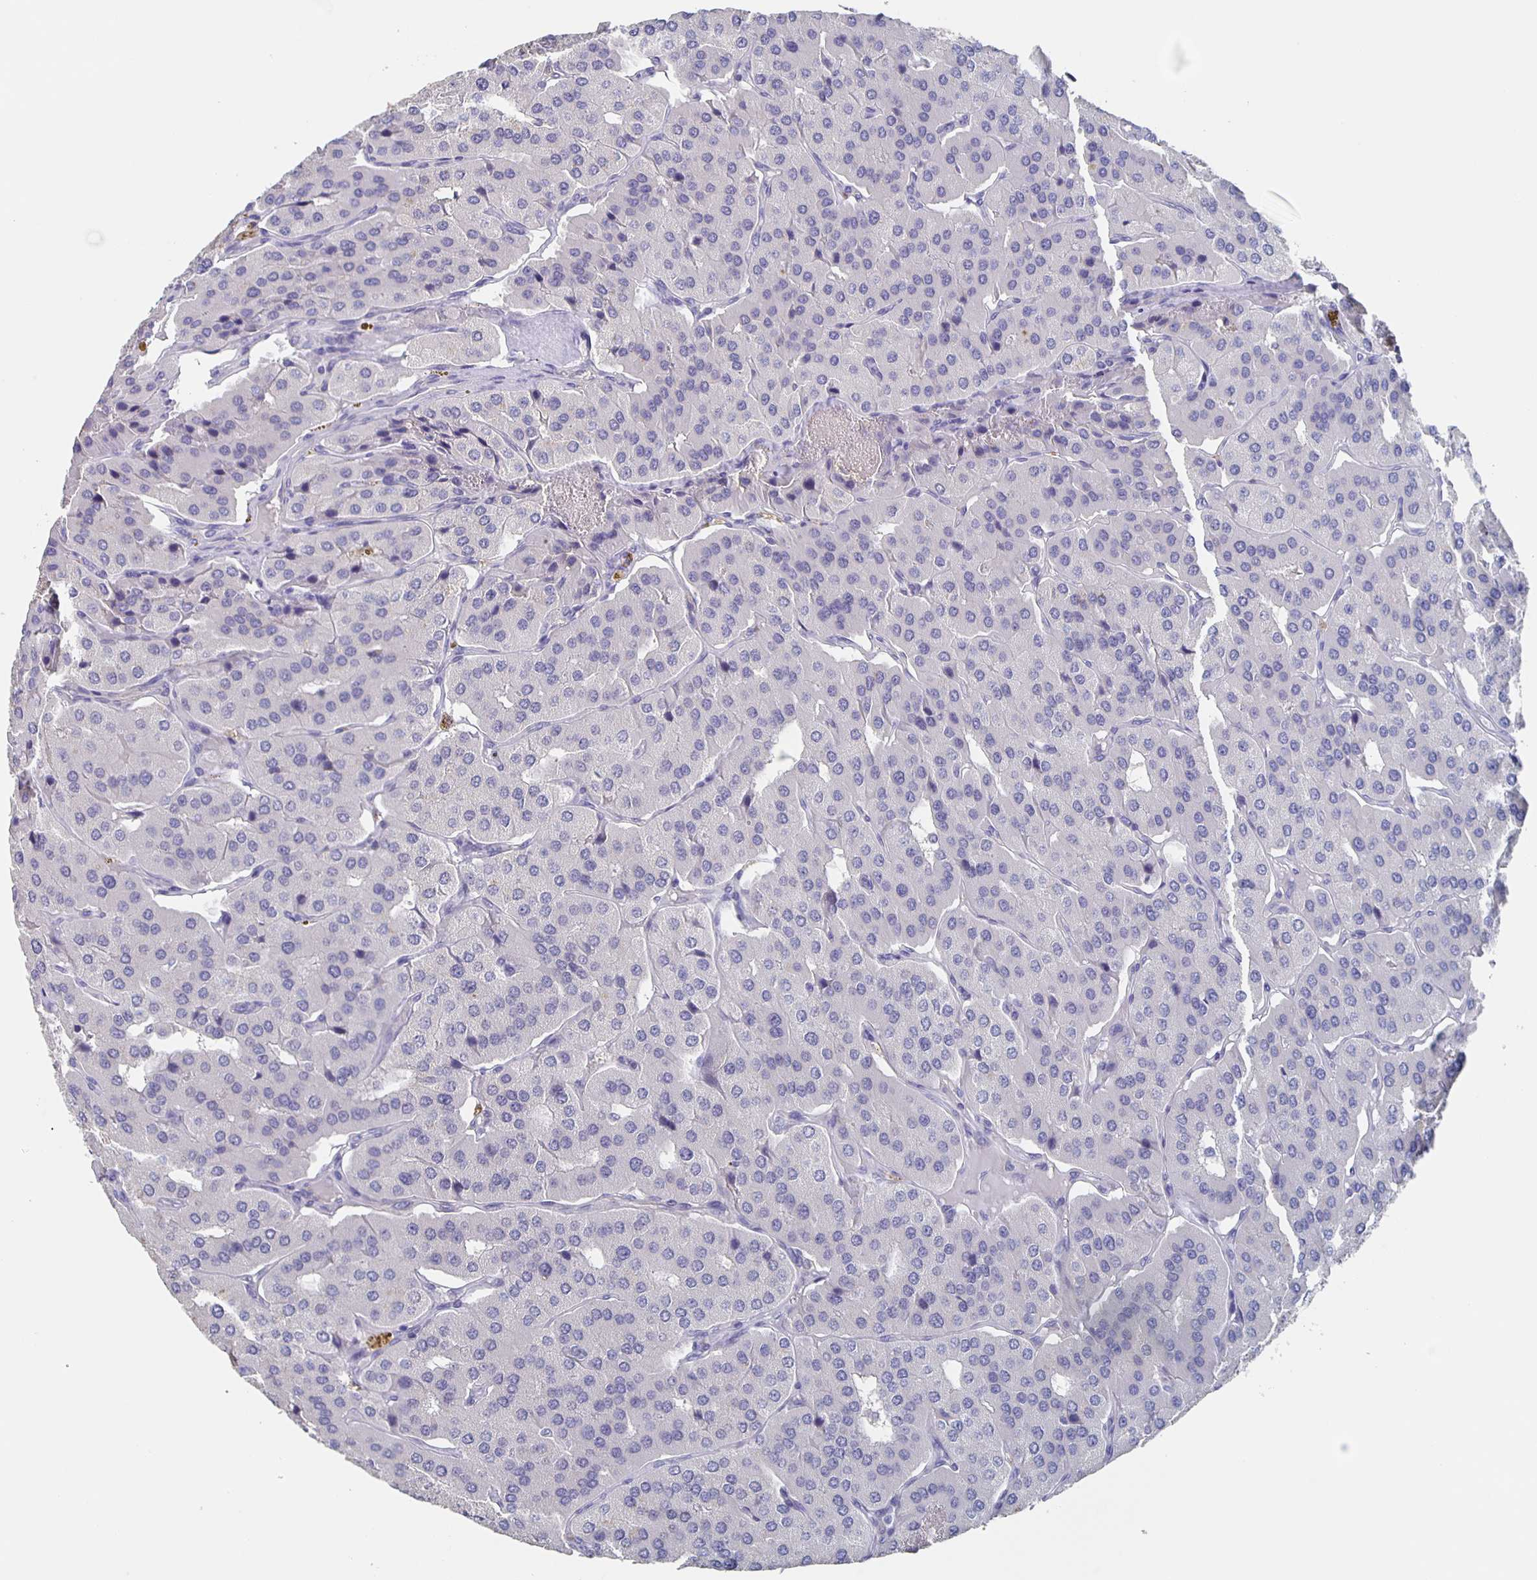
{"staining": {"intensity": "negative", "quantity": "none", "location": "none"}, "tissue": "parathyroid gland", "cell_type": "Glandular cells", "image_type": "normal", "snomed": [{"axis": "morphology", "description": "Normal tissue, NOS"}, {"axis": "morphology", "description": "Adenoma, NOS"}, {"axis": "topography", "description": "Parathyroid gland"}], "caption": "A photomicrograph of parathyroid gland stained for a protein demonstrates no brown staining in glandular cells.", "gene": "CACNA2D2", "patient": {"sex": "female", "age": 86}}